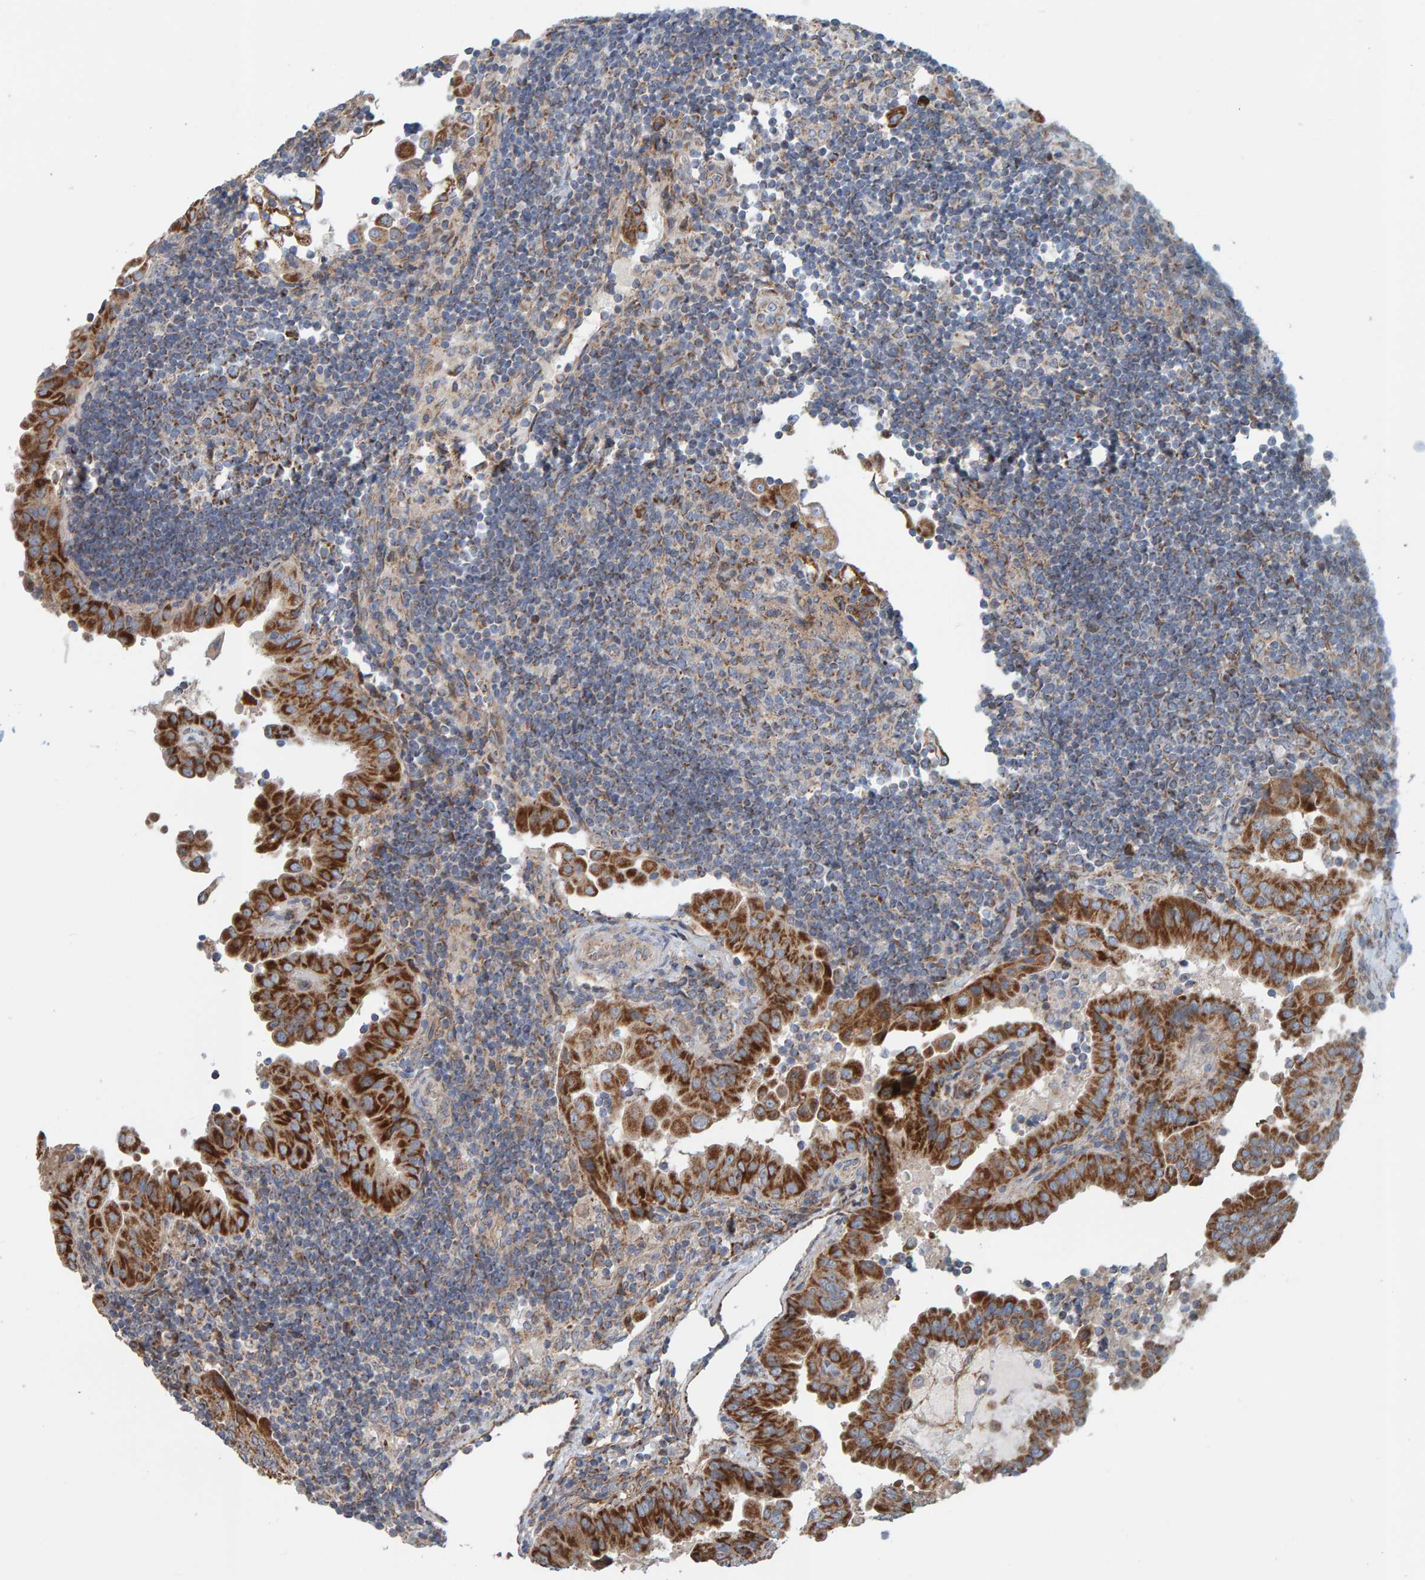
{"staining": {"intensity": "strong", "quantity": ">75%", "location": "cytoplasmic/membranous"}, "tissue": "thyroid cancer", "cell_type": "Tumor cells", "image_type": "cancer", "snomed": [{"axis": "morphology", "description": "Papillary adenocarcinoma, NOS"}, {"axis": "topography", "description": "Thyroid gland"}], "caption": "Brown immunohistochemical staining in human papillary adenocarcinoma (thyroid) exhibits strong cytoplasmic/membranous expression in approximately >75% of tumor cells.", "gene": "MRPL45", "patient": {"sex": "male", "age": 33}}